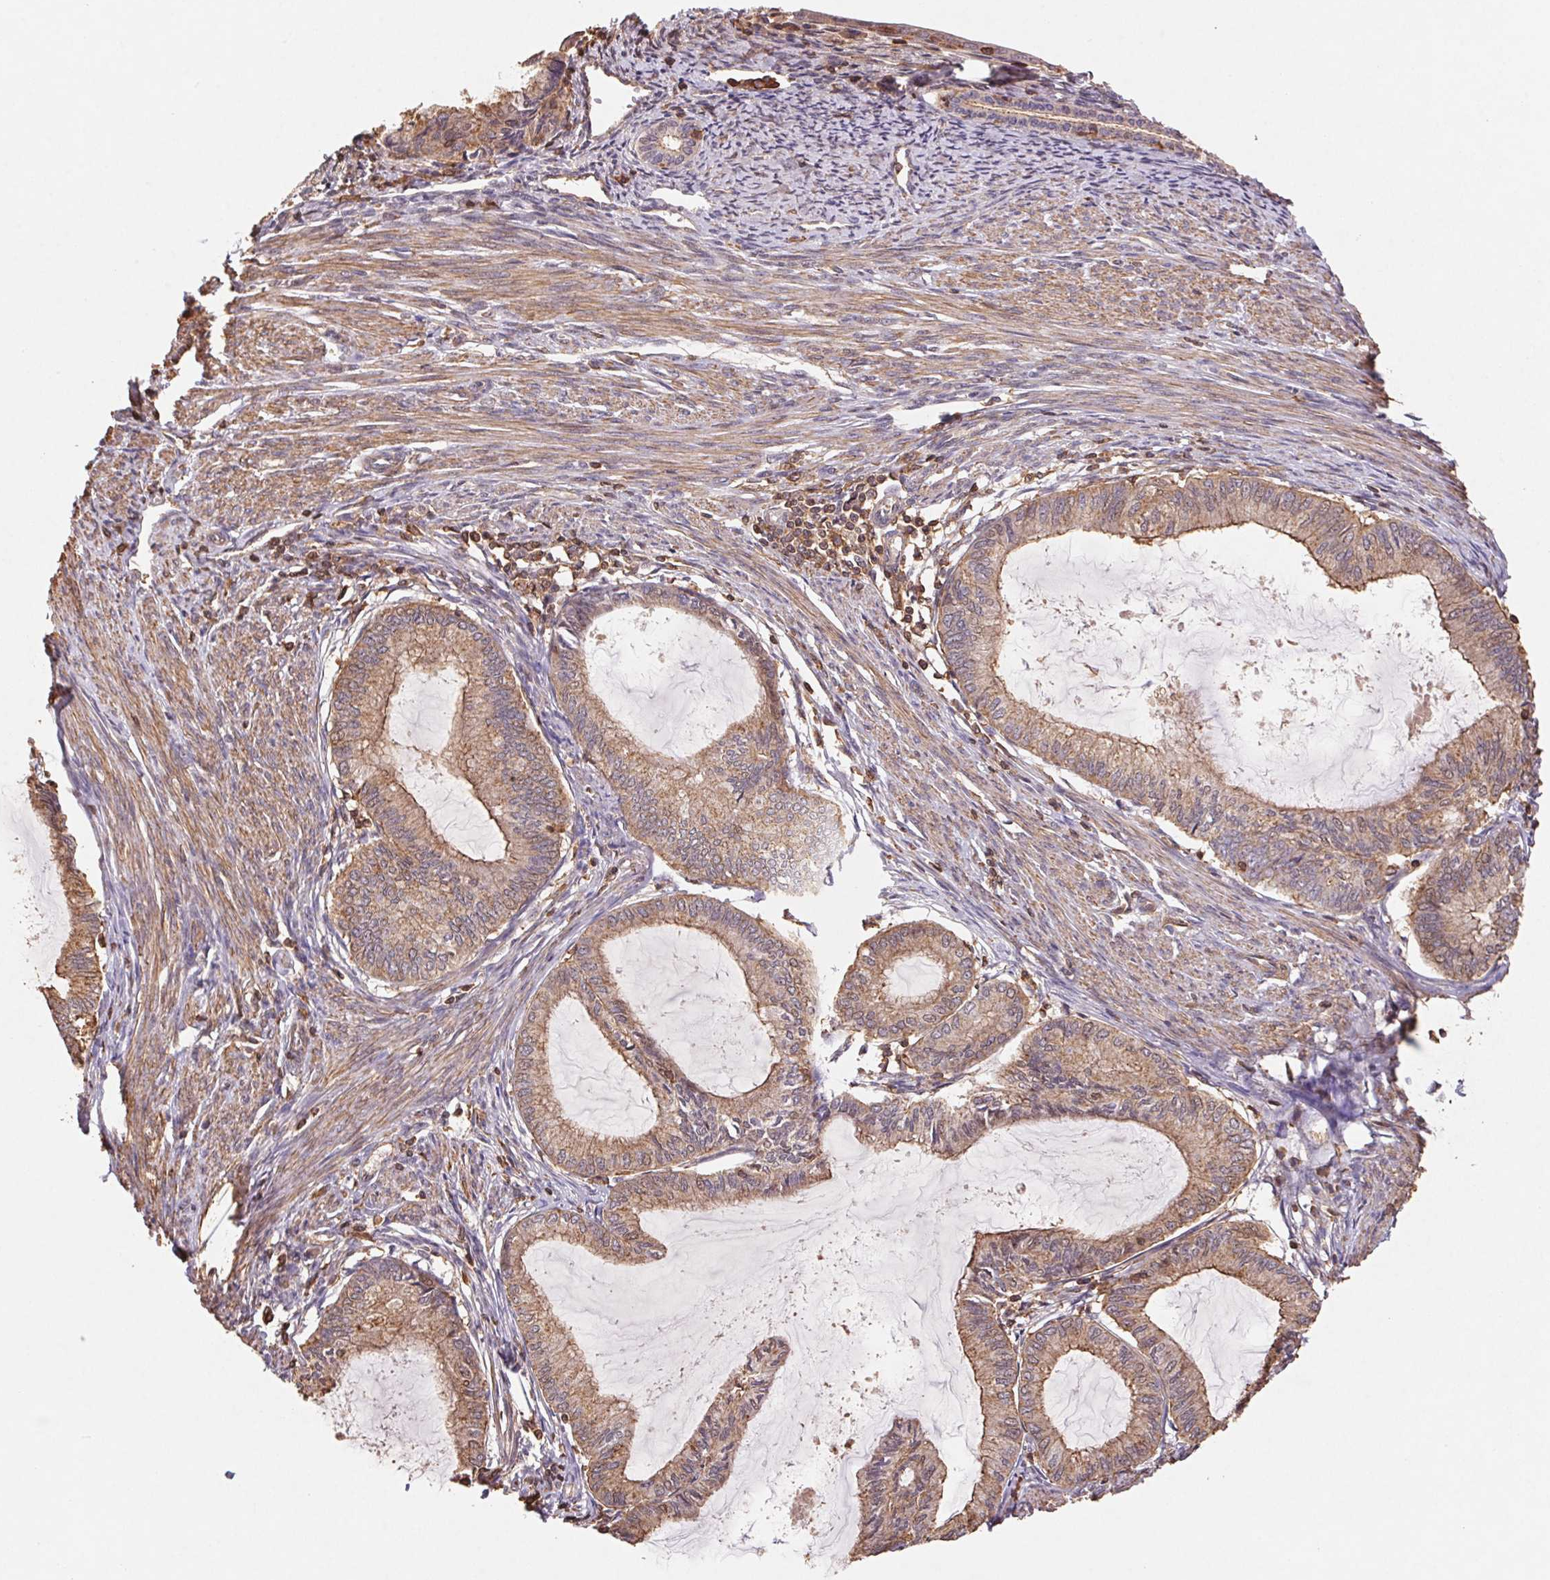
{"staining": {"intensity": "moderate", "quantity": ">75%", "location": "cytoplasmic/membranous"}, "tissue": "endometrial cancer", "cell_type": "Tumor cells", "image_type": "cancer", "snomed": [{"axis": "morphology", "description": "Adenocarcinoma, NOS"}, {"axis": "topography", "description": "Endometrium"}], "caption": "A histopathology image of endometrial adenocarcinoma stained for a protein displays moderate cytoplasmic/membranous brown staining in tumor cells.", "gene": "ATG10", "patient": {"sex": "female", "age": 86}}